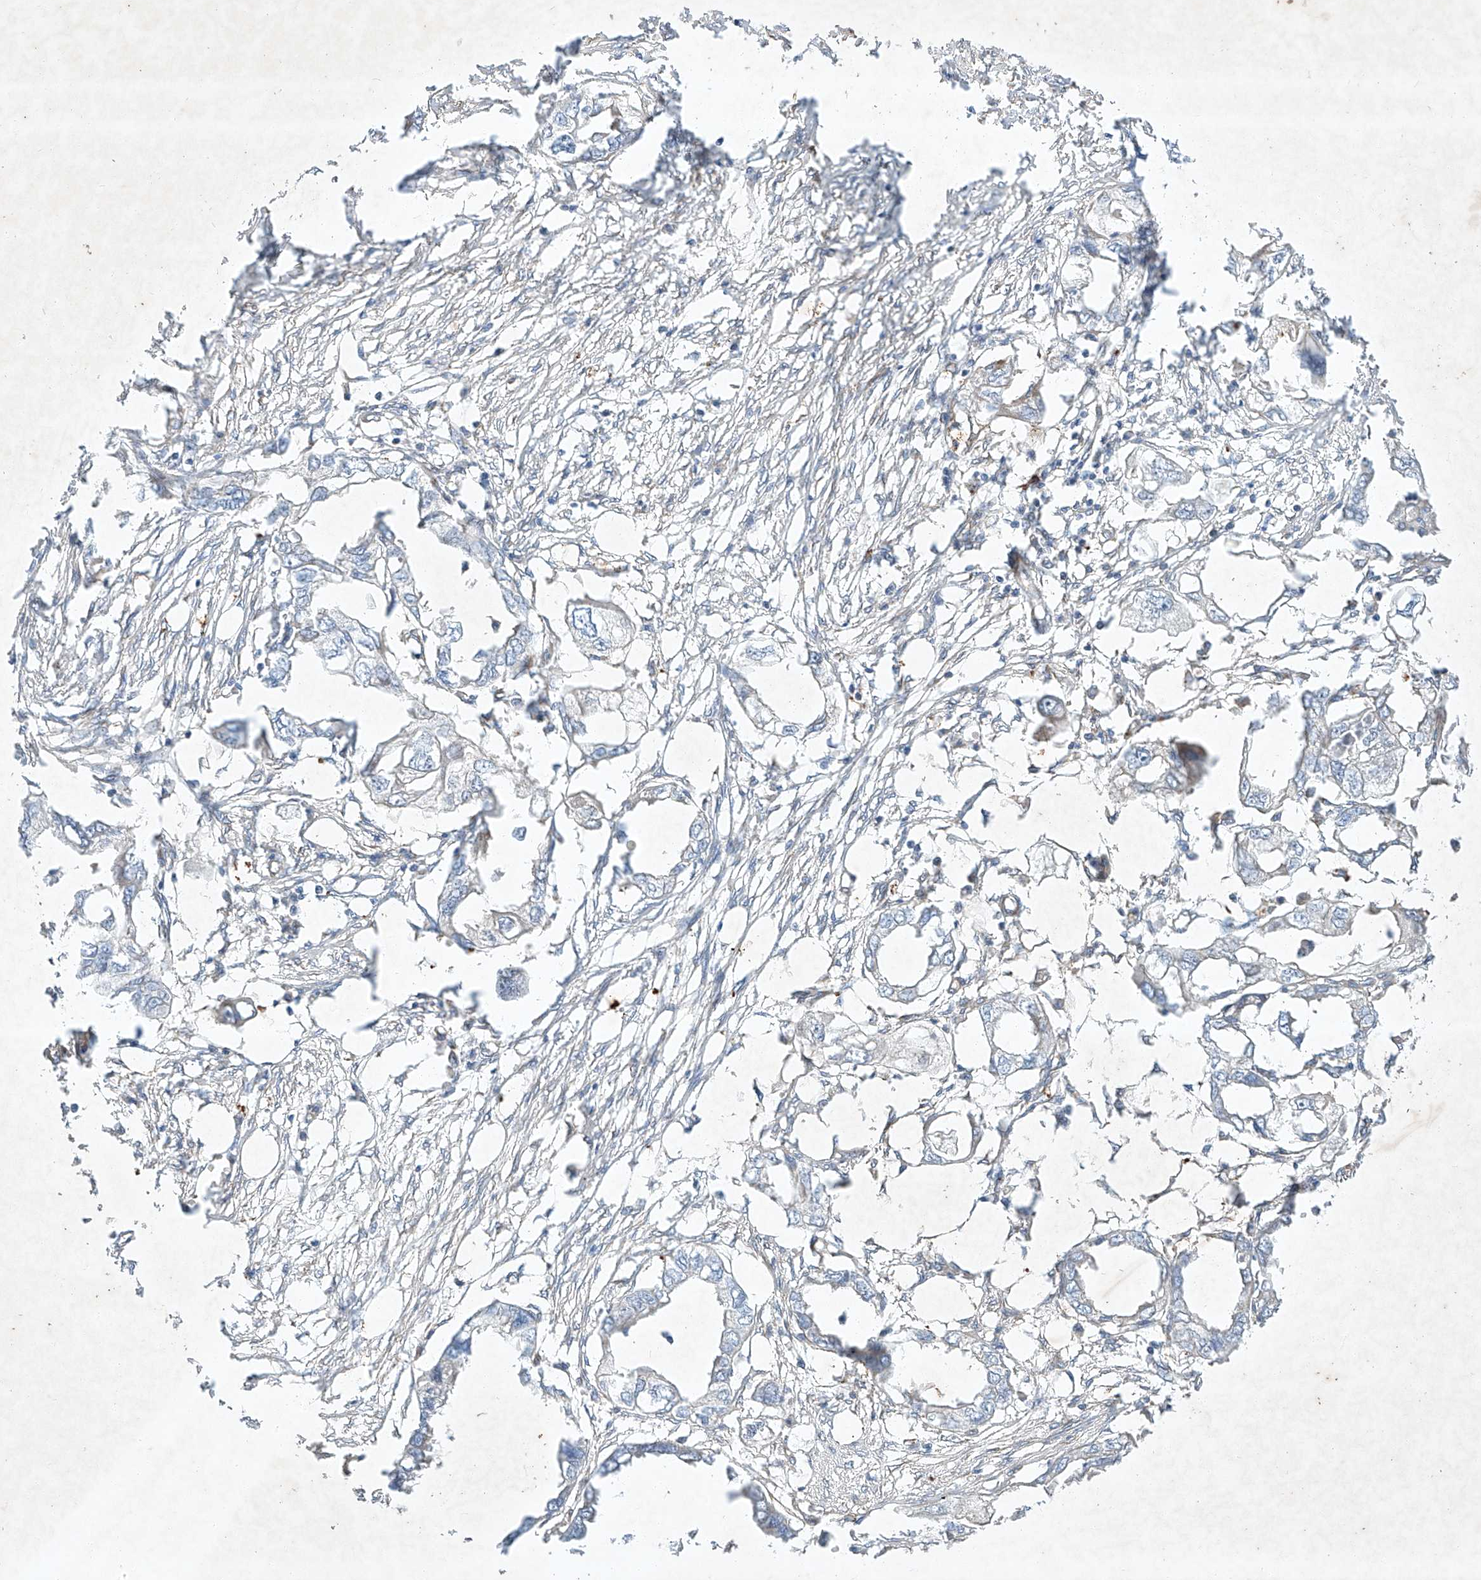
{"staining": {"intensity": "negative", "quantity": "none", "location": "none"}, "tissue": "endometrial cancer", "cell_type": "Tumor cells", "image_type": "cancer", "snomed": [{"axis": "morphology", "description": "Adenocarcinoma, NOS"}, {"axis": "morphology", "description": "Adenocarcinoma, metastatic, NOS"}, {"axis": "topography", "description": "Adipose tissue"}, {"axis": "topography", "description": "Endometrium"}], "caption": "Immunohistochemistry micrograph of human endometrial adenocarcinoma stained for a protein (brown), which reveals no positivity in tumor cells.", "gene": "ARHGAP33", "patient": {"sex": "female", "age": 67}}